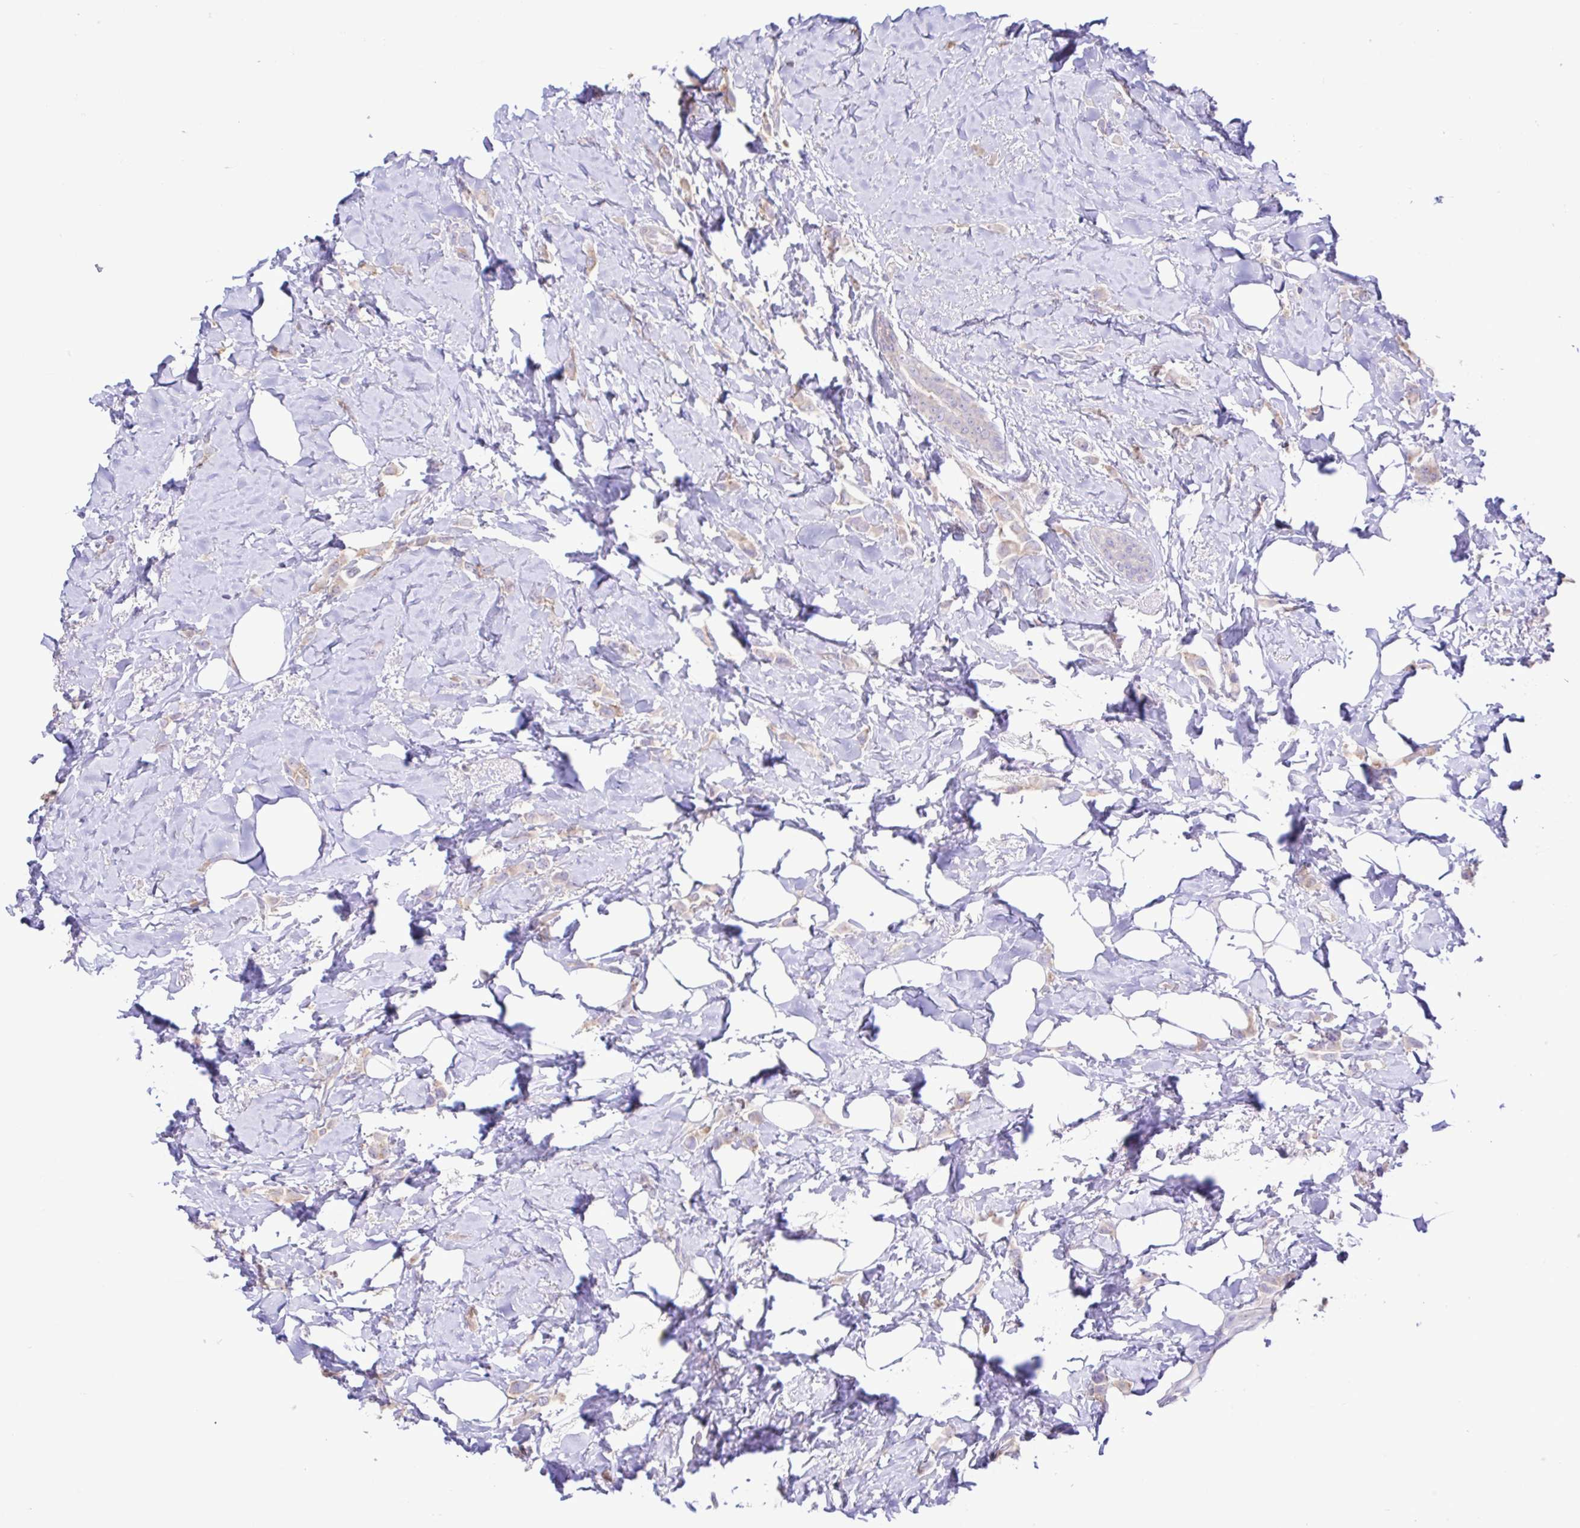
{"staining": {"intensity": "negative", "quantity": "none", "location": "none"}, "tissue": "breast cancer", "cell_type": "Tumor cells", "image_type": "cancer", "snomed": [{"axis": "morphology", "description": "Lobular carcinoma"}, {"axis": "topography", "description": "Breast"}], "caption": "DAB immunohistochemical staining of human breast lobular carcinoma reveals no significant staining in tumor cells. (DAB immunohistochemistry (IHC) with hematoxylin counter stain).", "gene": "CYP17A1", "patient": {"sex": "female", "age": 66}}